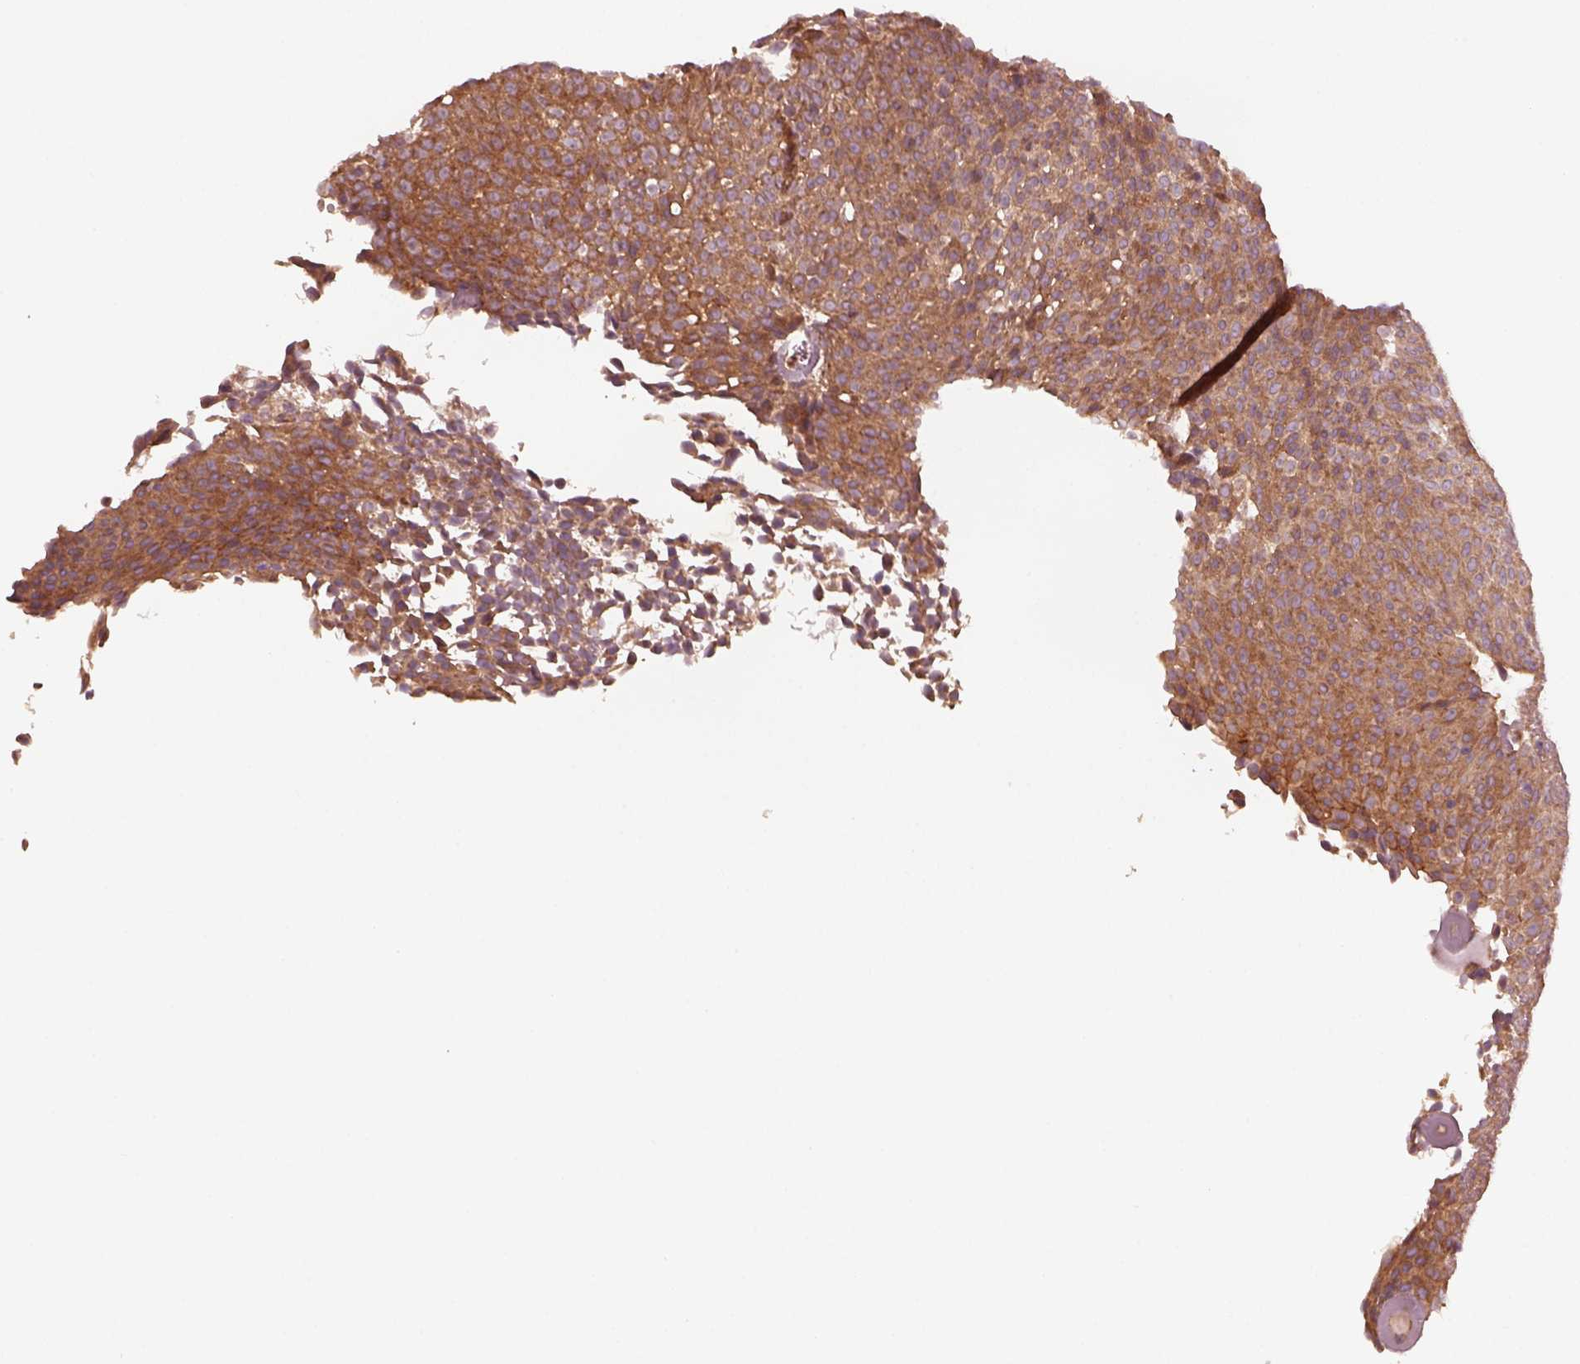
{"staining": {"intensity": "moderate", "quantity": ">75%", "location": "cytoplasmic/membranous"}, "tissue": "urothelial cancer", "cell_type": "Tumor cells", "image_type": "cancer", "snomed": [{"axis": "morphology", "description": "Urothelial carcinoma, Low grade"}, {"axis": "topography", "description": "Urinary bladder"}], "caption": "A high-resolution histopathology image shows immunohistochemistry (IHC) staining of low-grade urothelial carcinoma, which demonstrates moderate cytoplasmic/membranous positivity in about >75% of tumor cells. (DAB (3,3'-diaminobenzidine) IHC, brown staining for protein, blue staining for nuclei).", "gene": "FAF2", "patient": {"sex": "male", "age": 77}}